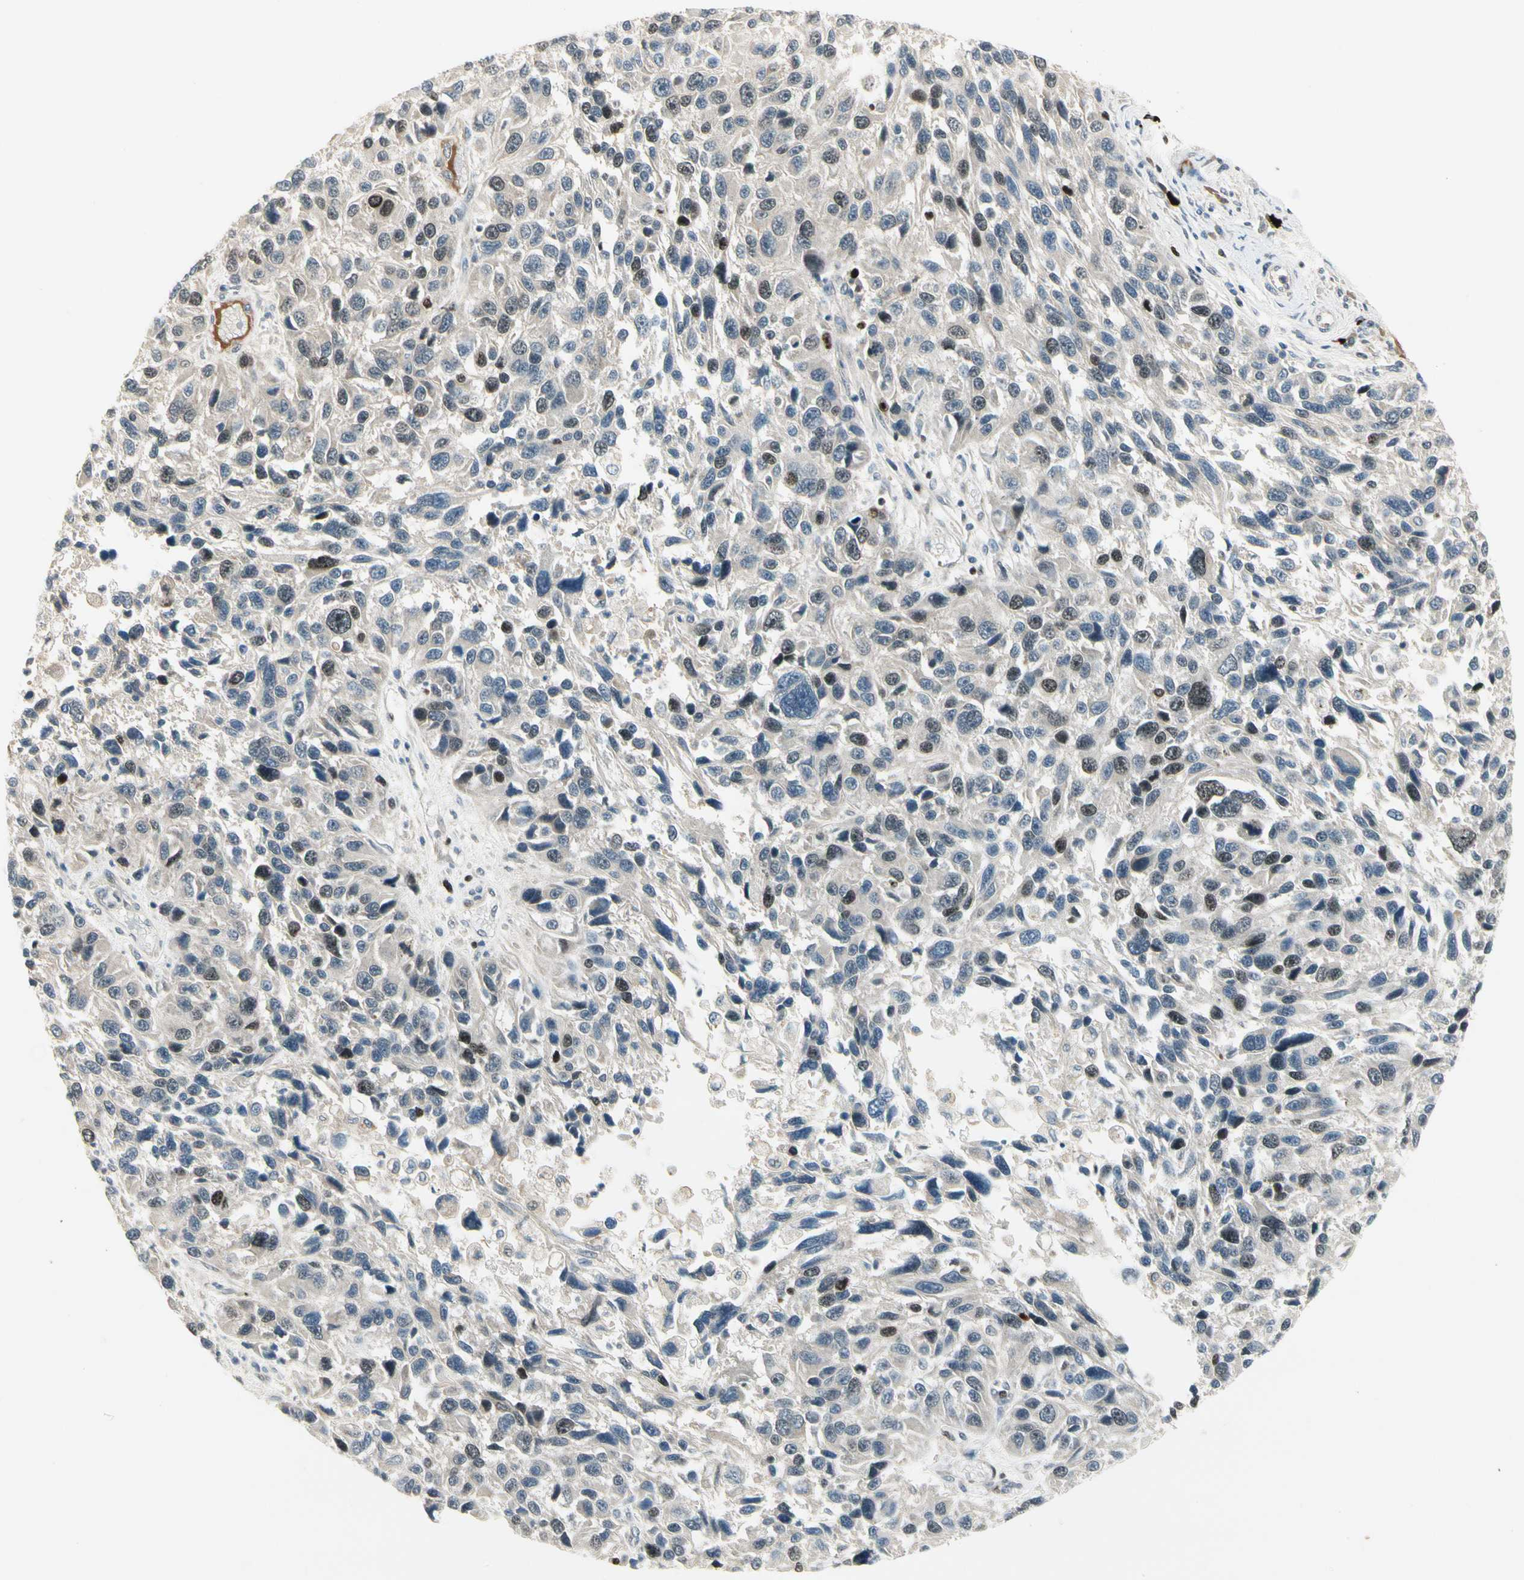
{"staining": {"intensity": "moderate", "quantity": "<25%", "location": "nuclear"}, "tissue": "melanoma", "cell_type": "Tumor cells", "image_type": "cancer", "snomed": [{"axis": "morphology", "description": "Malignant melanoma, NOS"}, {"axis": "topography", "description": "Skin"}], "caption": "This is an image of immunohistochemistry (IHC) staining of malignant melanoma, which shows moderate staining in the nuclear of tumor cells.", "gene": "PITX1", "patient": {"sex": "male", "age": 53}}